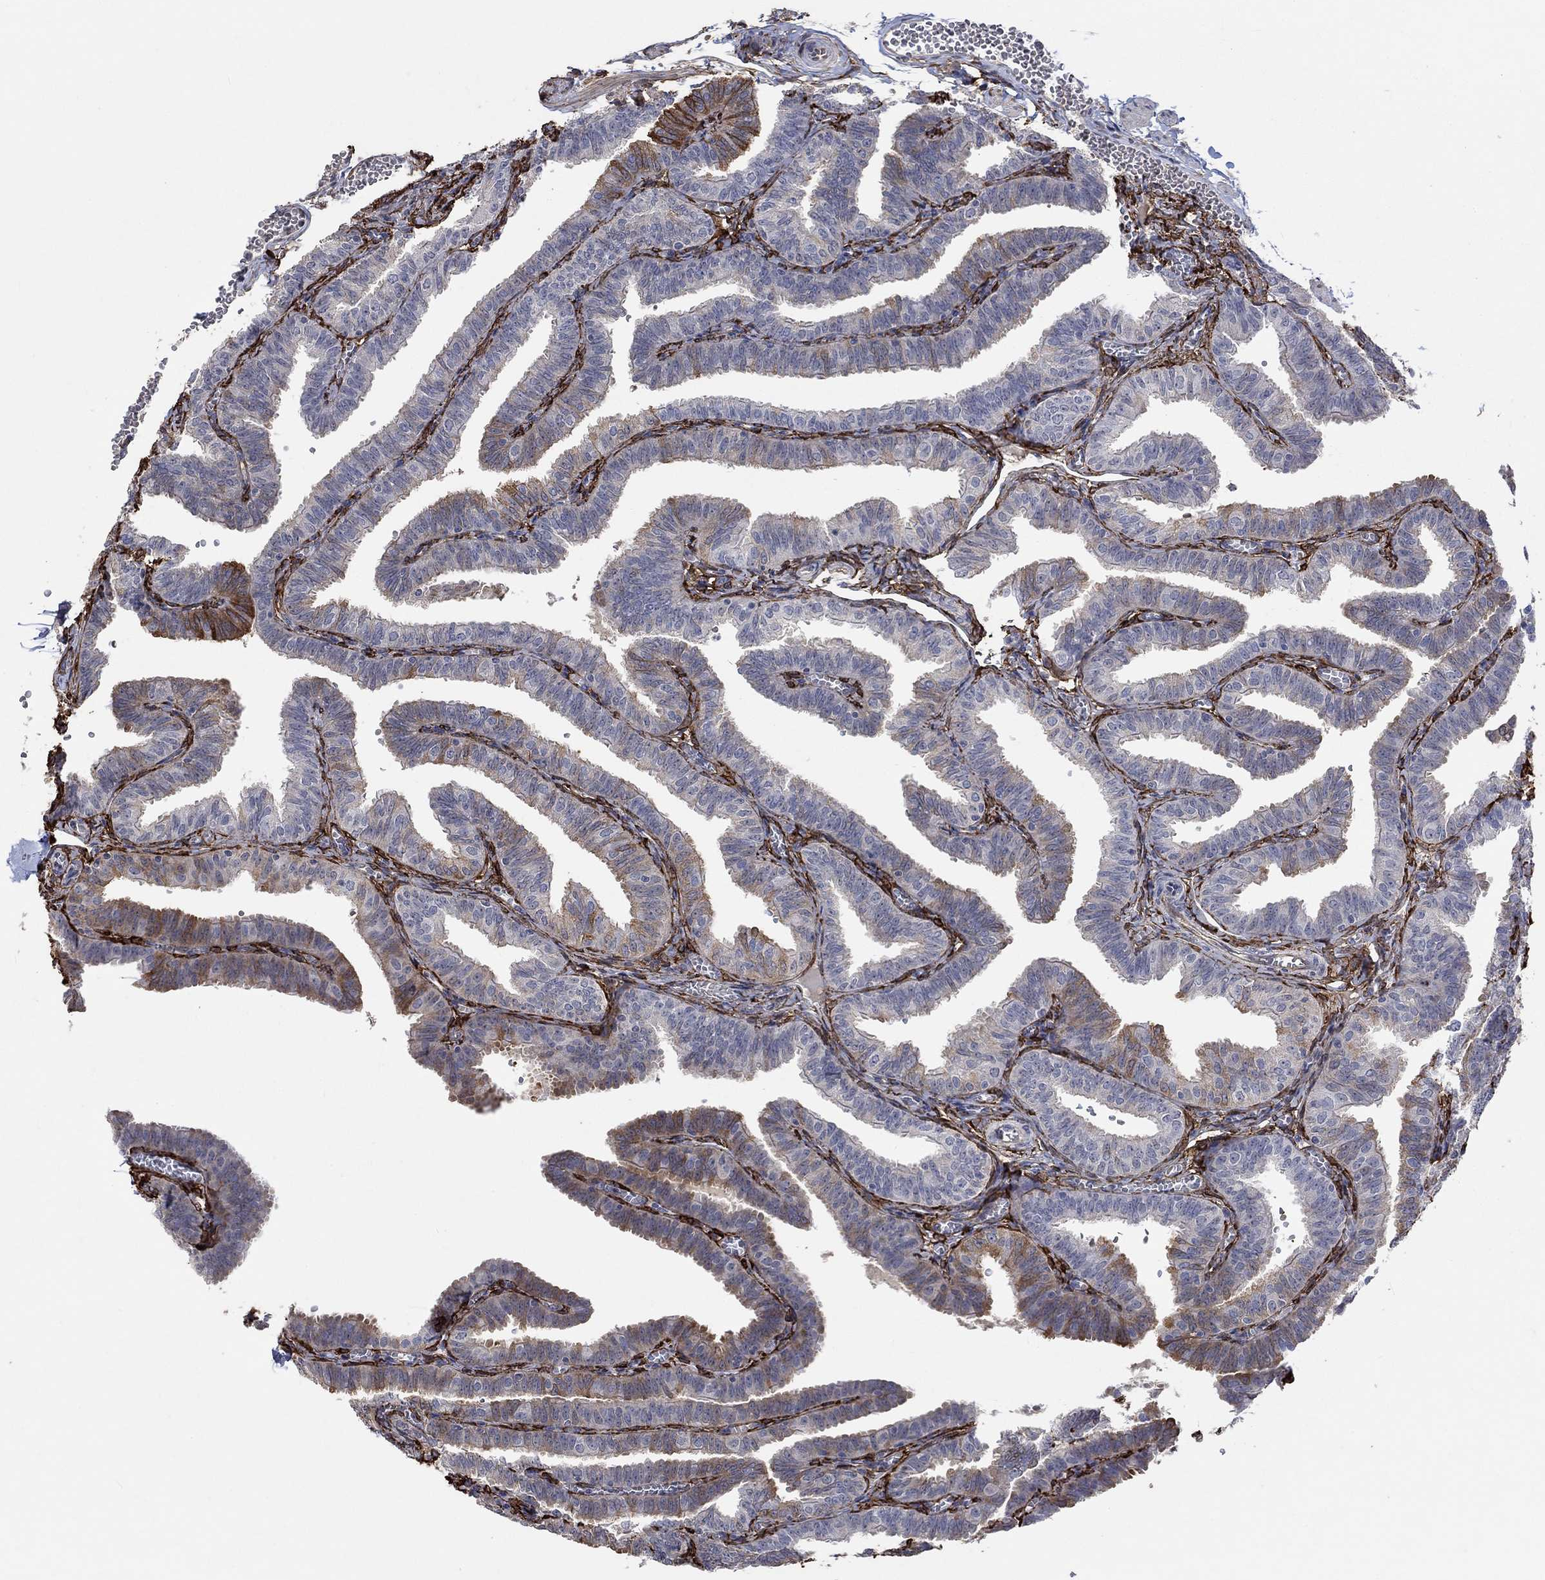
{"staining": {"intensity": "moderate", "quantity": "<25%", "location": "cytoplasmic/membranous"}, "tissue": "fallopian tube", "cell_type": "Glandular cells", "image_type": "normal", "snomed": [{"axis": "morphology", "description": "Normal tissue, NOS"}, {"axis": "topography", "description": "Fallopian tube"}], "caption": "Fallopian tube stained with IHC displays moderate cytoplasmic/membranous staining in about <25% of glandular cells. The protein of interest is stained brown, and the nuclei are stained in blue (DAB (3,3'-diaminobenzidine) IHC with brightfield microscopy, high magnification).", "gene": "TGM2", "patient": {"sex": "female", "age": 25}}